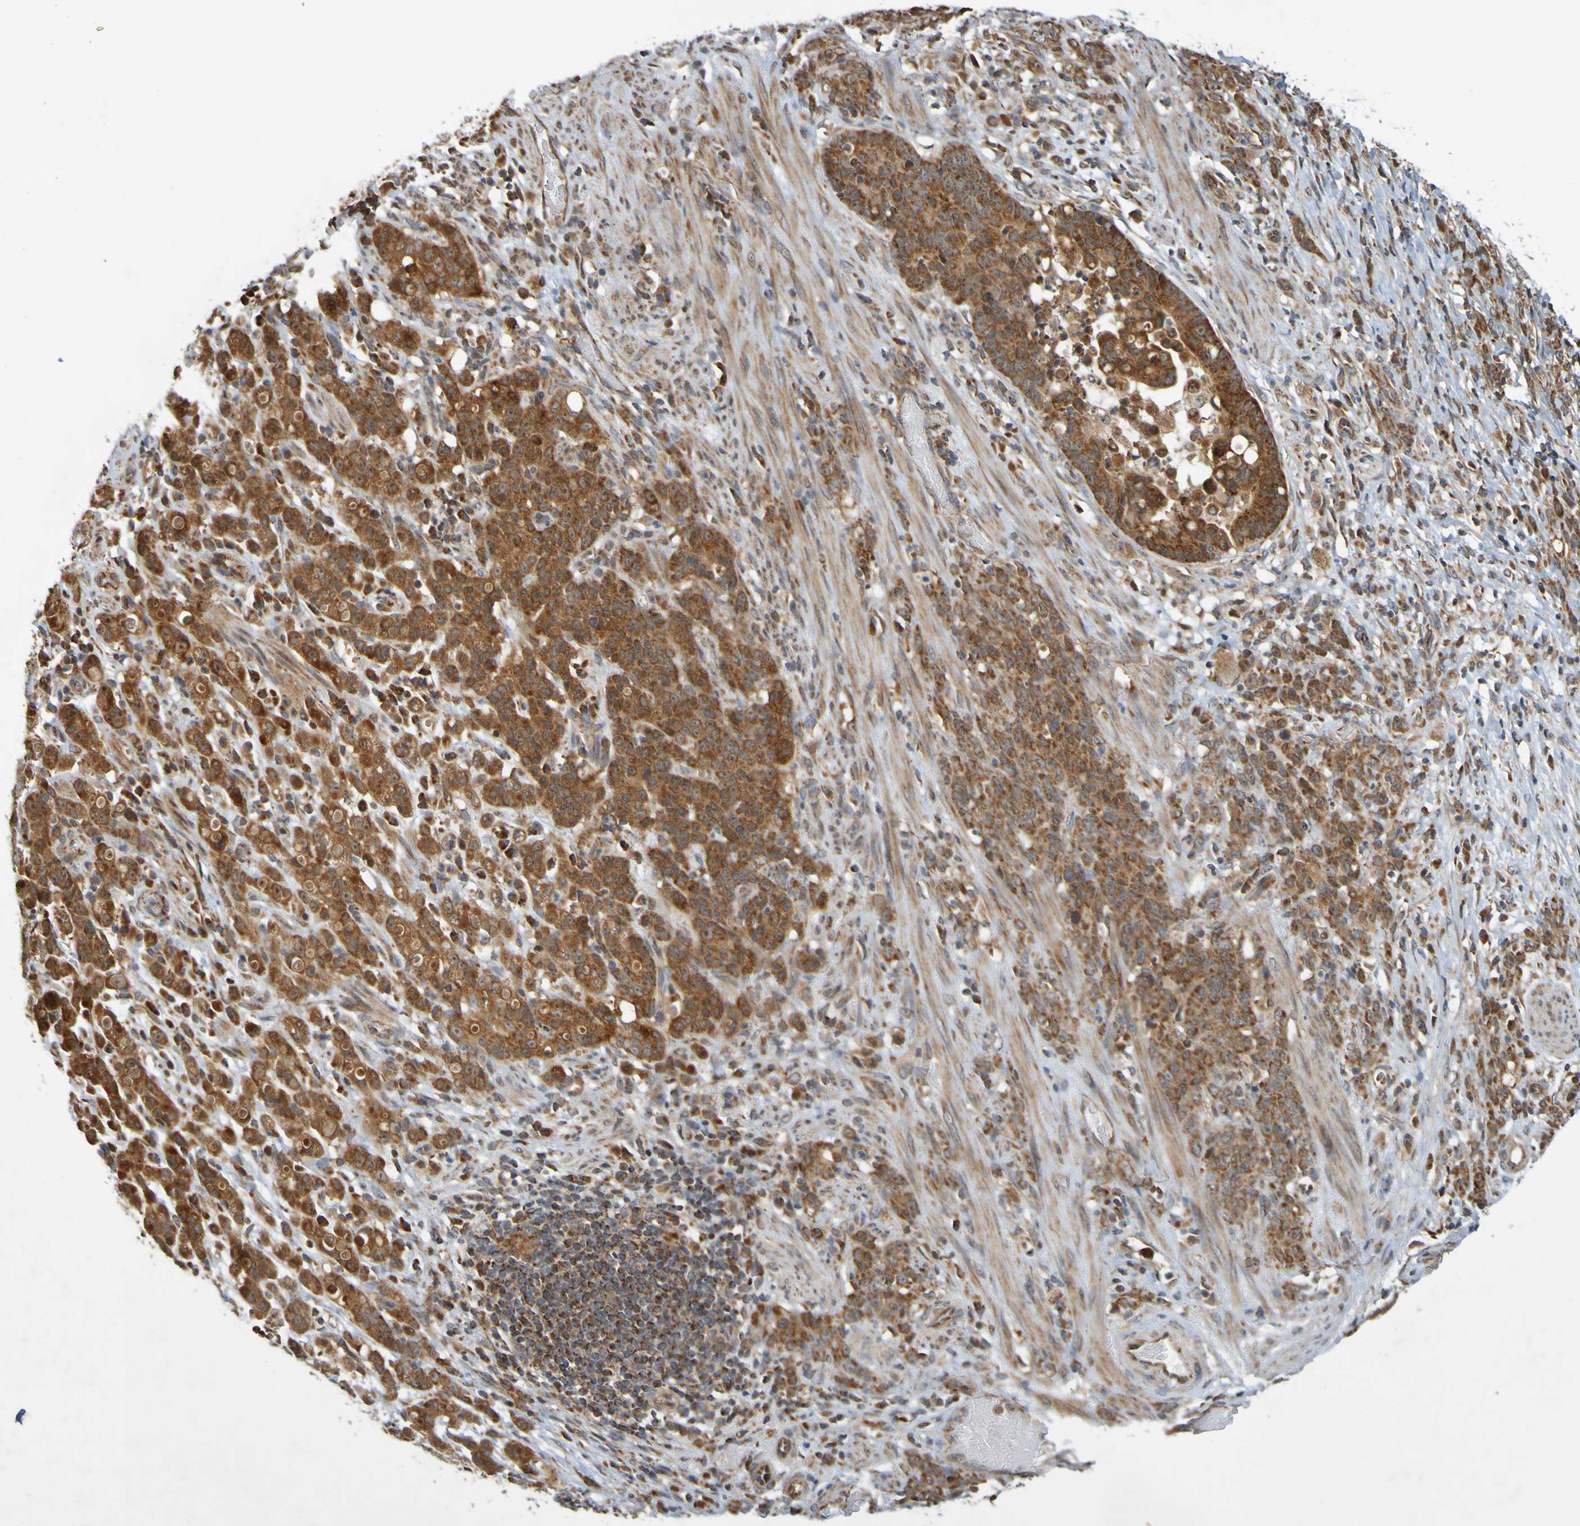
{"staining": {"intensity": "strong", "quantity": ">75%", "location": "cytoplasmic/membranous"}, "tissue": "stomach cancer", "cell_type": "Tumor cells", "image_type": "cancer", "snomed": [{"axis": "morphology", "description": "Adenocarcinoma, NOS"}, {"axis": "topography", "description": "Stomach, lower"}], "caption": "Human stomach adenocarcinoma stained with a brown dye exhibits strong cytoplasmic/membranous positive expression in about >75% of tumor cells.", "gene": "TMBIM1", "patient": {"sex": "male", "age": 88}}